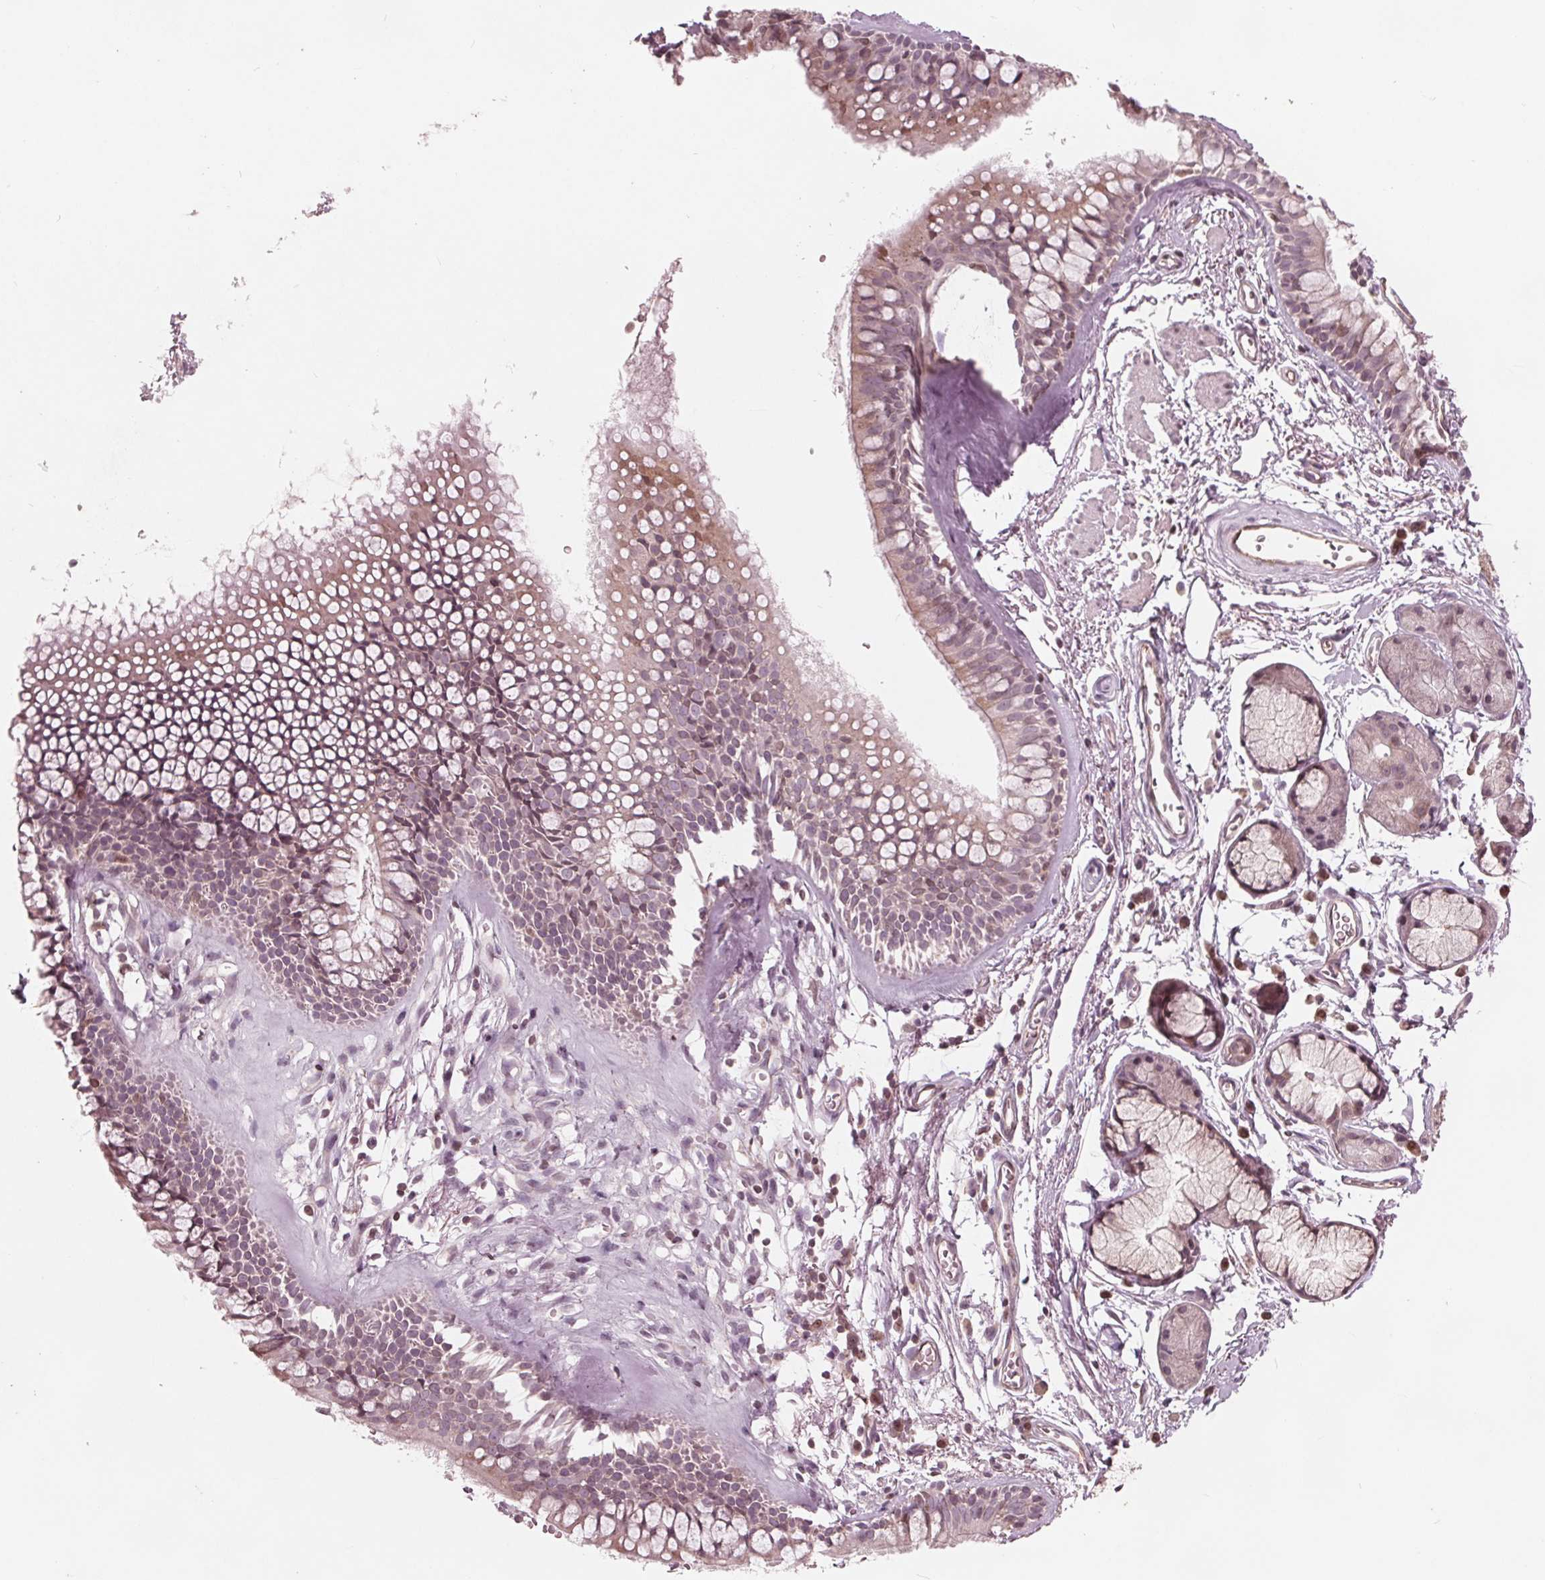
{"staining": {"intensity": "negative", "quantity": "none", "location": "none"}, "tissue": "adipose tissue", "cell_type": "Adipocytes", "image_type": "normal", "snomed": [{"axis": "morphology", "description": "Normal tissue, NOS"}, {"axis": "topography", "description": "Cartilage tissue"}, {"axis": "topography", "description": "Bronchus"}], "caption": "This is a micrograph of immunohistochemistry staining of benign adipose tissue, which shows no positivity in adipocytes.", "gene": "NUP210", "patient": {"sex": "female", "age": 79}}